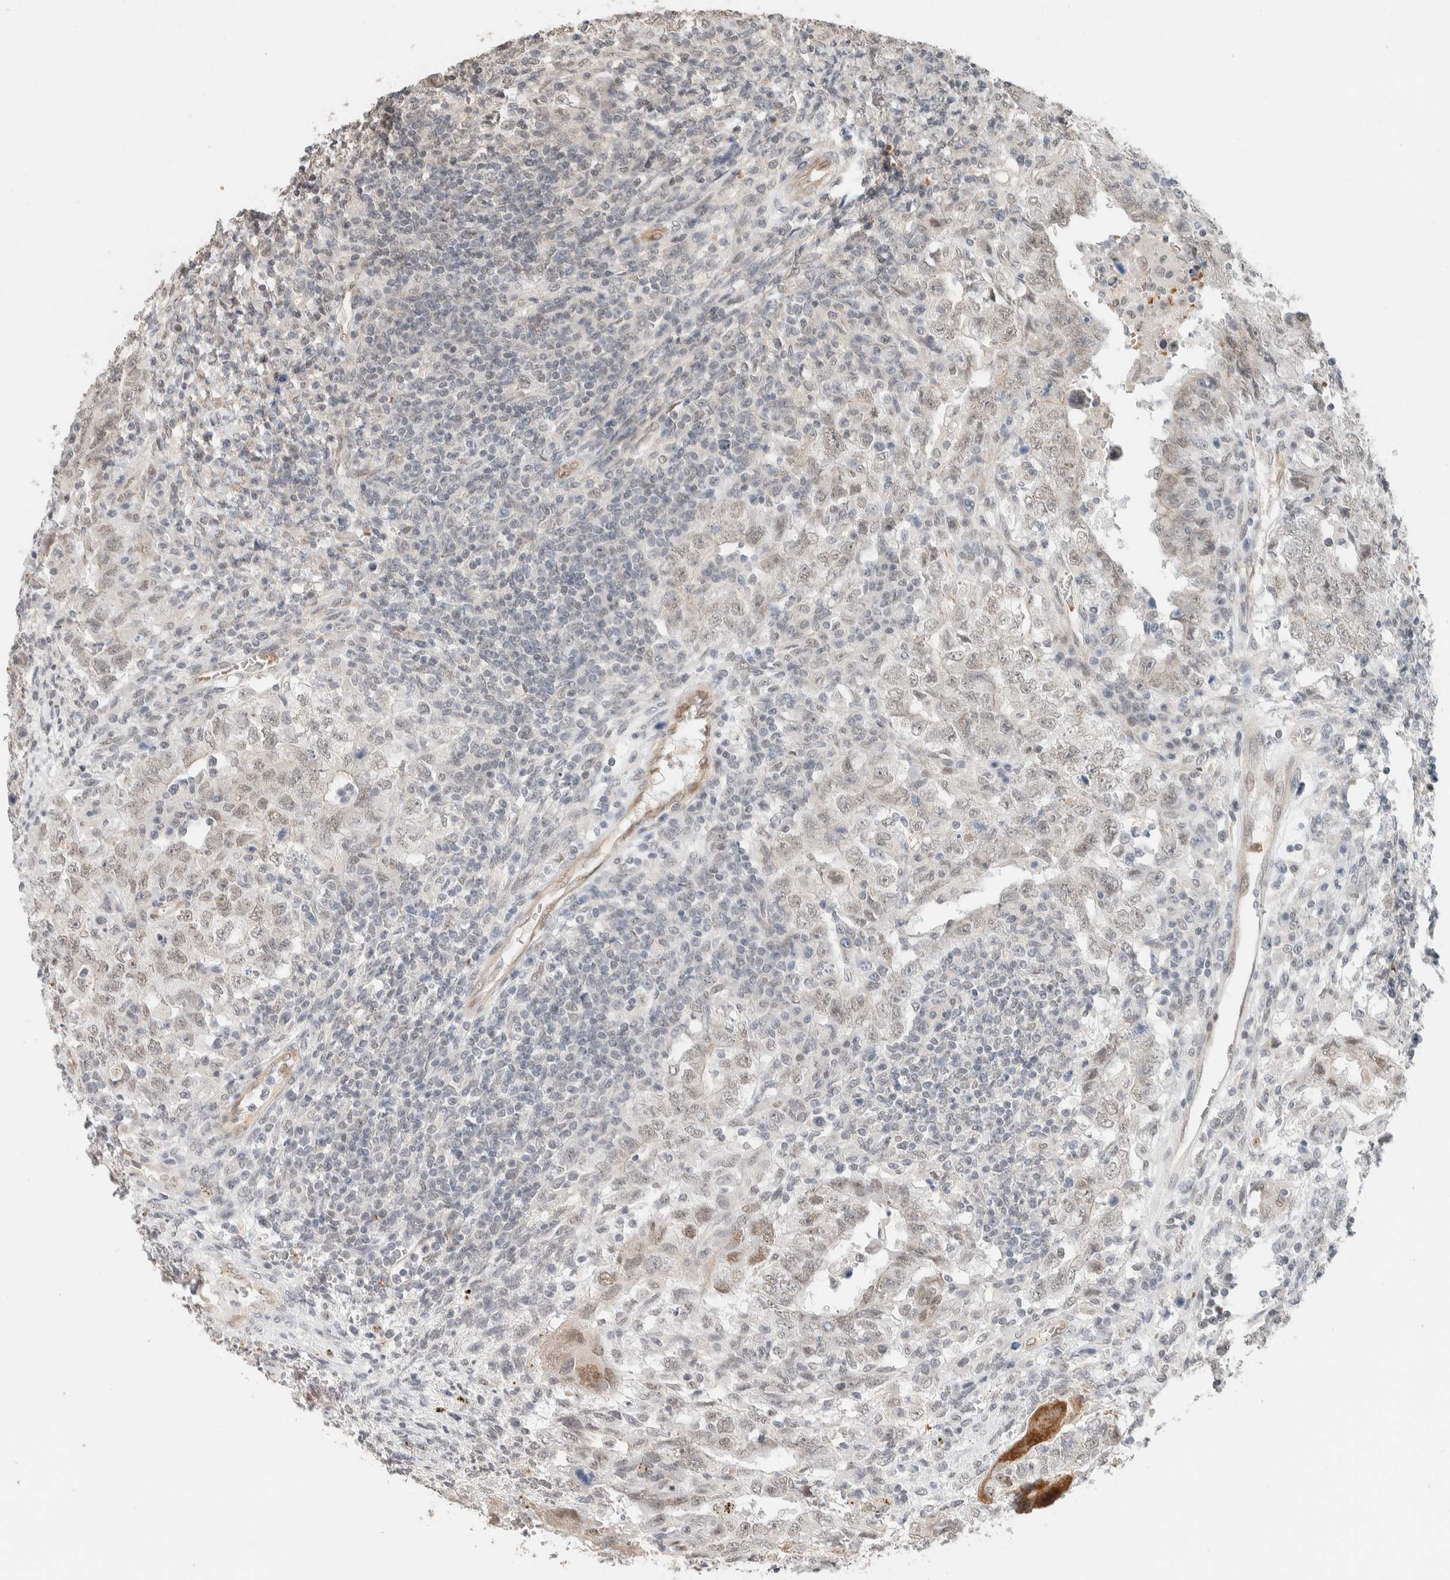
{"staining": {"intensity": "weak", "quantity": ">75%", "location": "nuclear"}, "tissue": "testis cancer", "cell_type": "Tumor cells", "image_type": "cancer", "snomed": [{"axis": "morphology", "description": "Carcinoma, Embryonal, NOS"}, {"axis": "topography", "description": "Testis"}], "caption": "Protein expression analysis of human testis embryonal carcinoma reveals weak nuclear expression in approximately >75% of tumor cells. Immunohistochemistry (ihc) stains the protein in brown and the nuclei are stained blue.", "gene": "ZBTB2", "patient": {"sex": "male", "age": 26}}